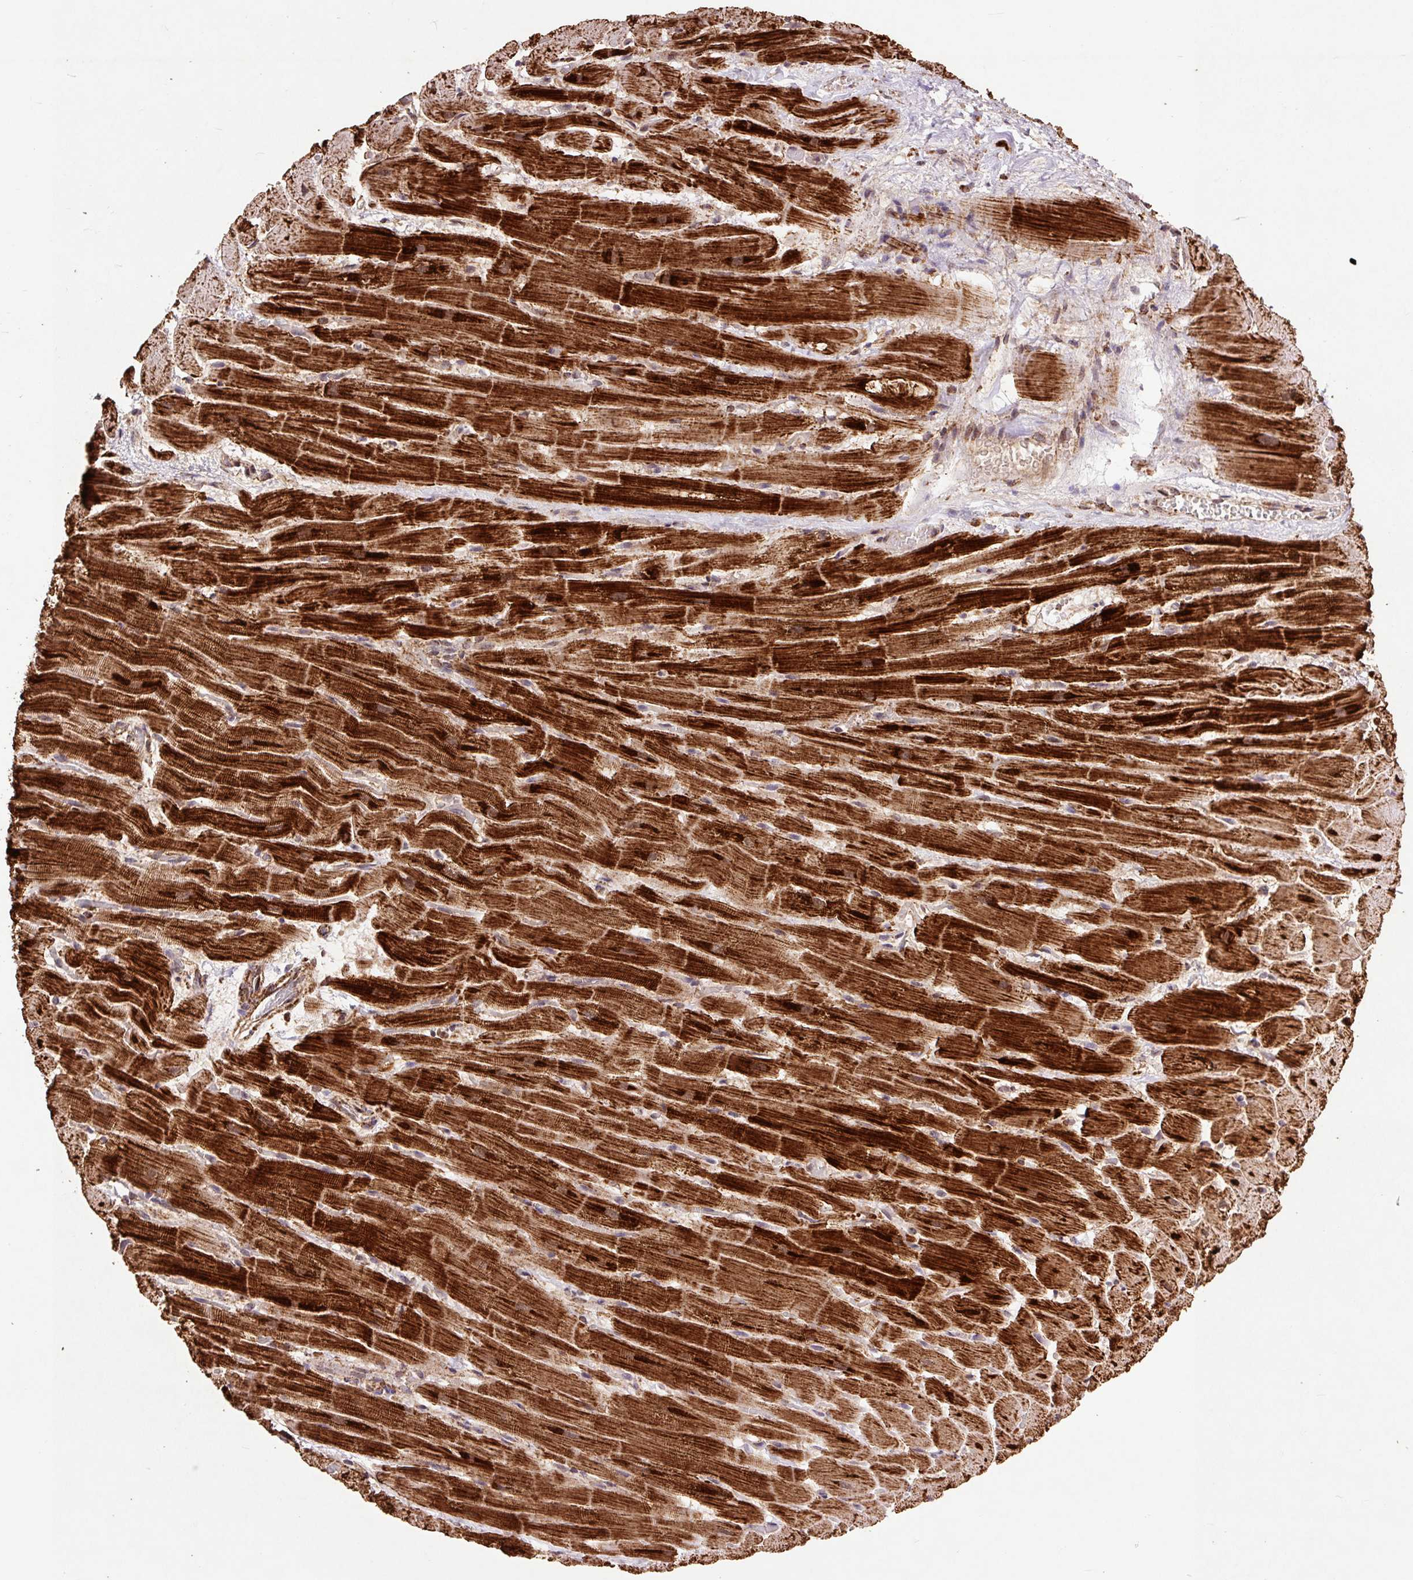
{"staining": {"intensity": "strong", "quantity": ">75%", "location": "cytoplasmic/membranous"}, "tissue": "heart muscle", "cell_type": "Cardiomyocytes", "image_type": "normal", "snomed": [{"axis": "morphology", "description": "Normal tissue, NOS"}, {"axis": "topography", "description": "Heart"}], "caption": "Human heart muscle stained for a protein (brown) shows strong cytoplasmic/membranous positive positivity in approximately >75% of cardiomyocytes.", "gene": "ATP5F1A", "patient": {"sex": "male", "age": 37}}